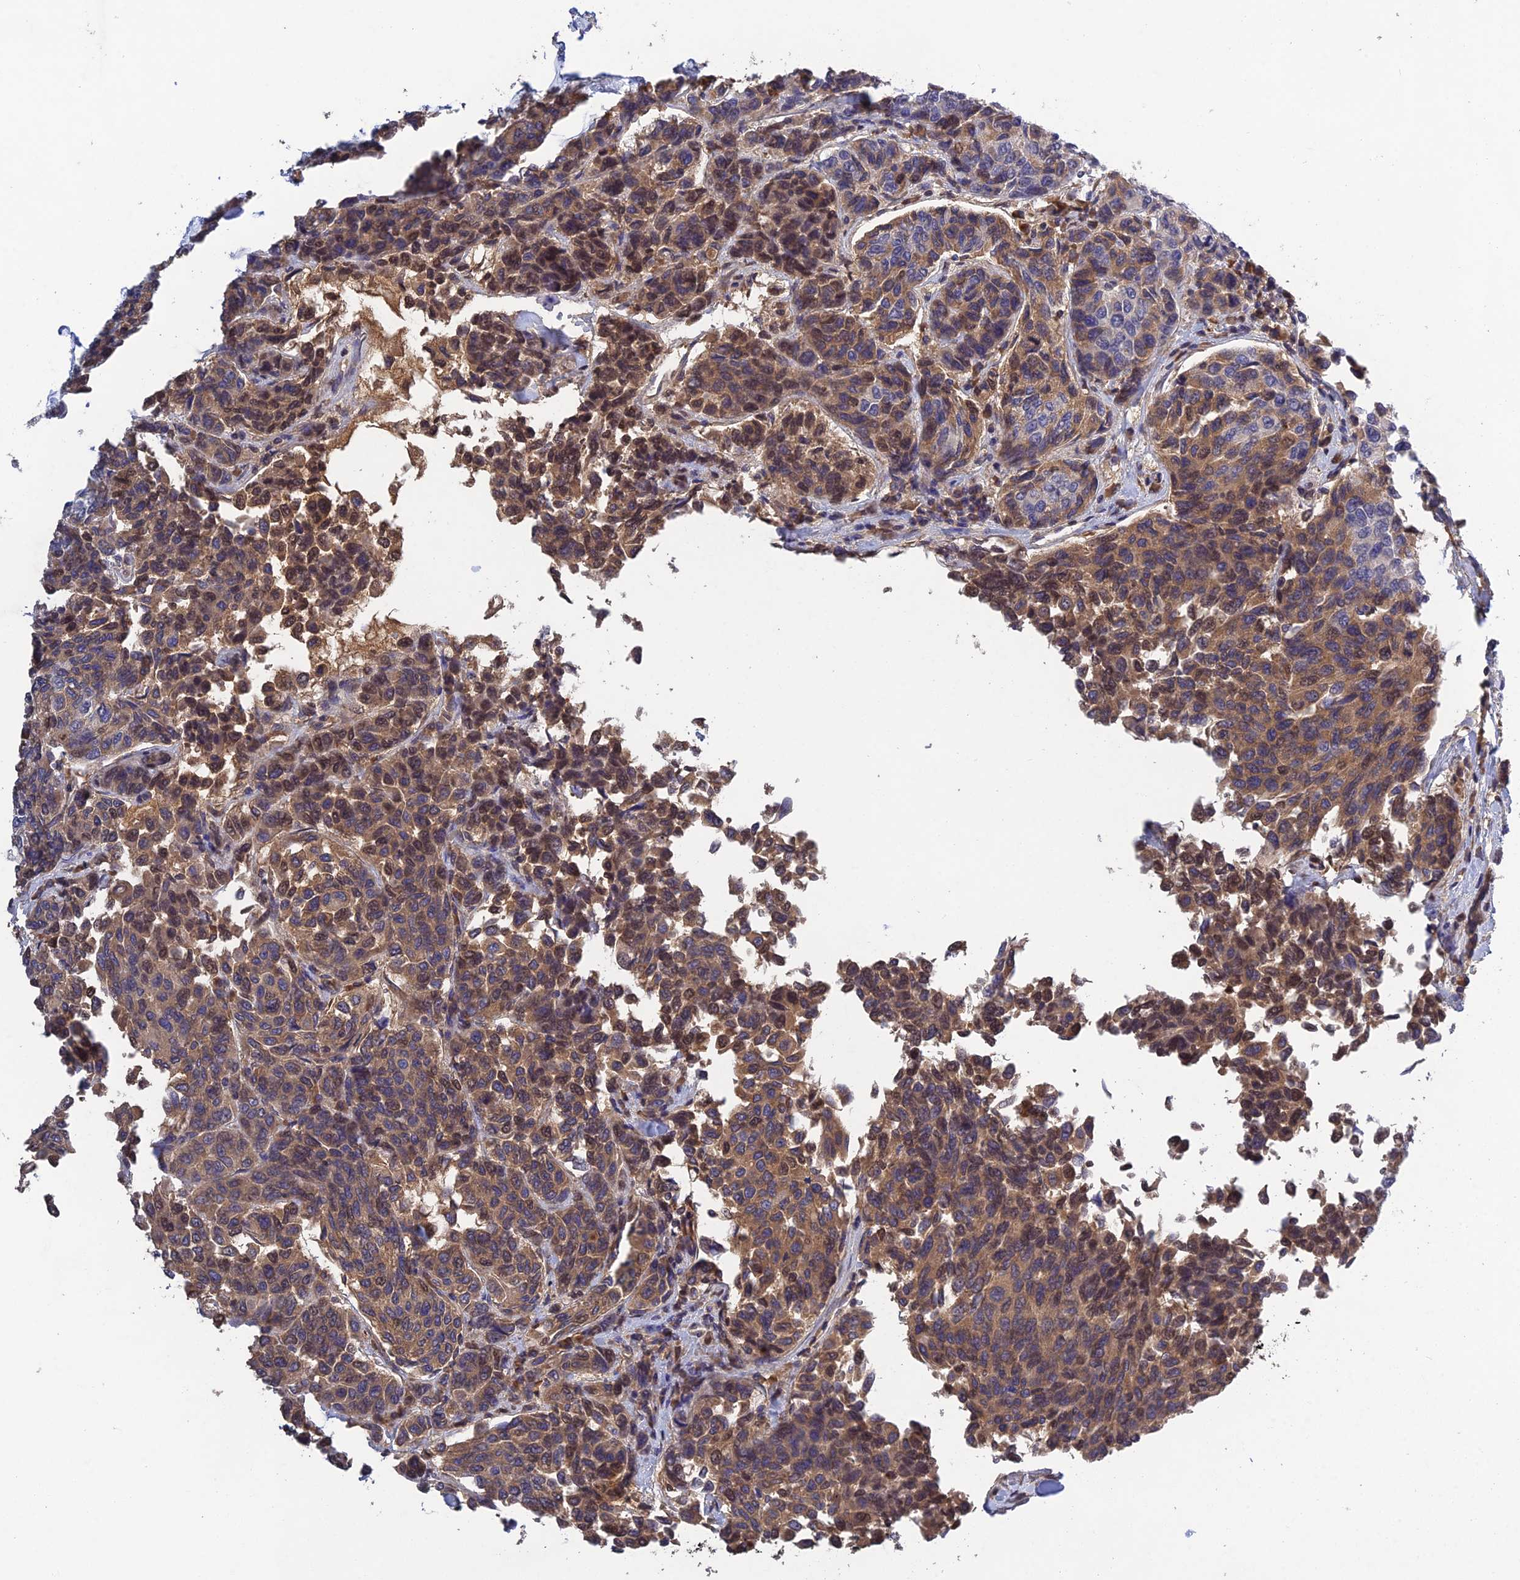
{"staining": {"intensity": "weak", "quantity": "25%-75%", "location": "cytoplasmic/membranous"}, "tissue": "breast cancer", "cell_type": "Tumor cells", "image_type": "cancer", "snomed": [{"axis": "morphology", "description": "Duct carcinoma"}, {"axis": "topography", "description": "Breast"}], "caption": "A low amount of weak cytoplasmic/membranous staining is appreciated in approximately 25%-75% of tumor cells in invasive ductal carcinoma (breast) tissue.", "gene": "SLC39A13", "patient": {"sex": "female", "age": 55}}